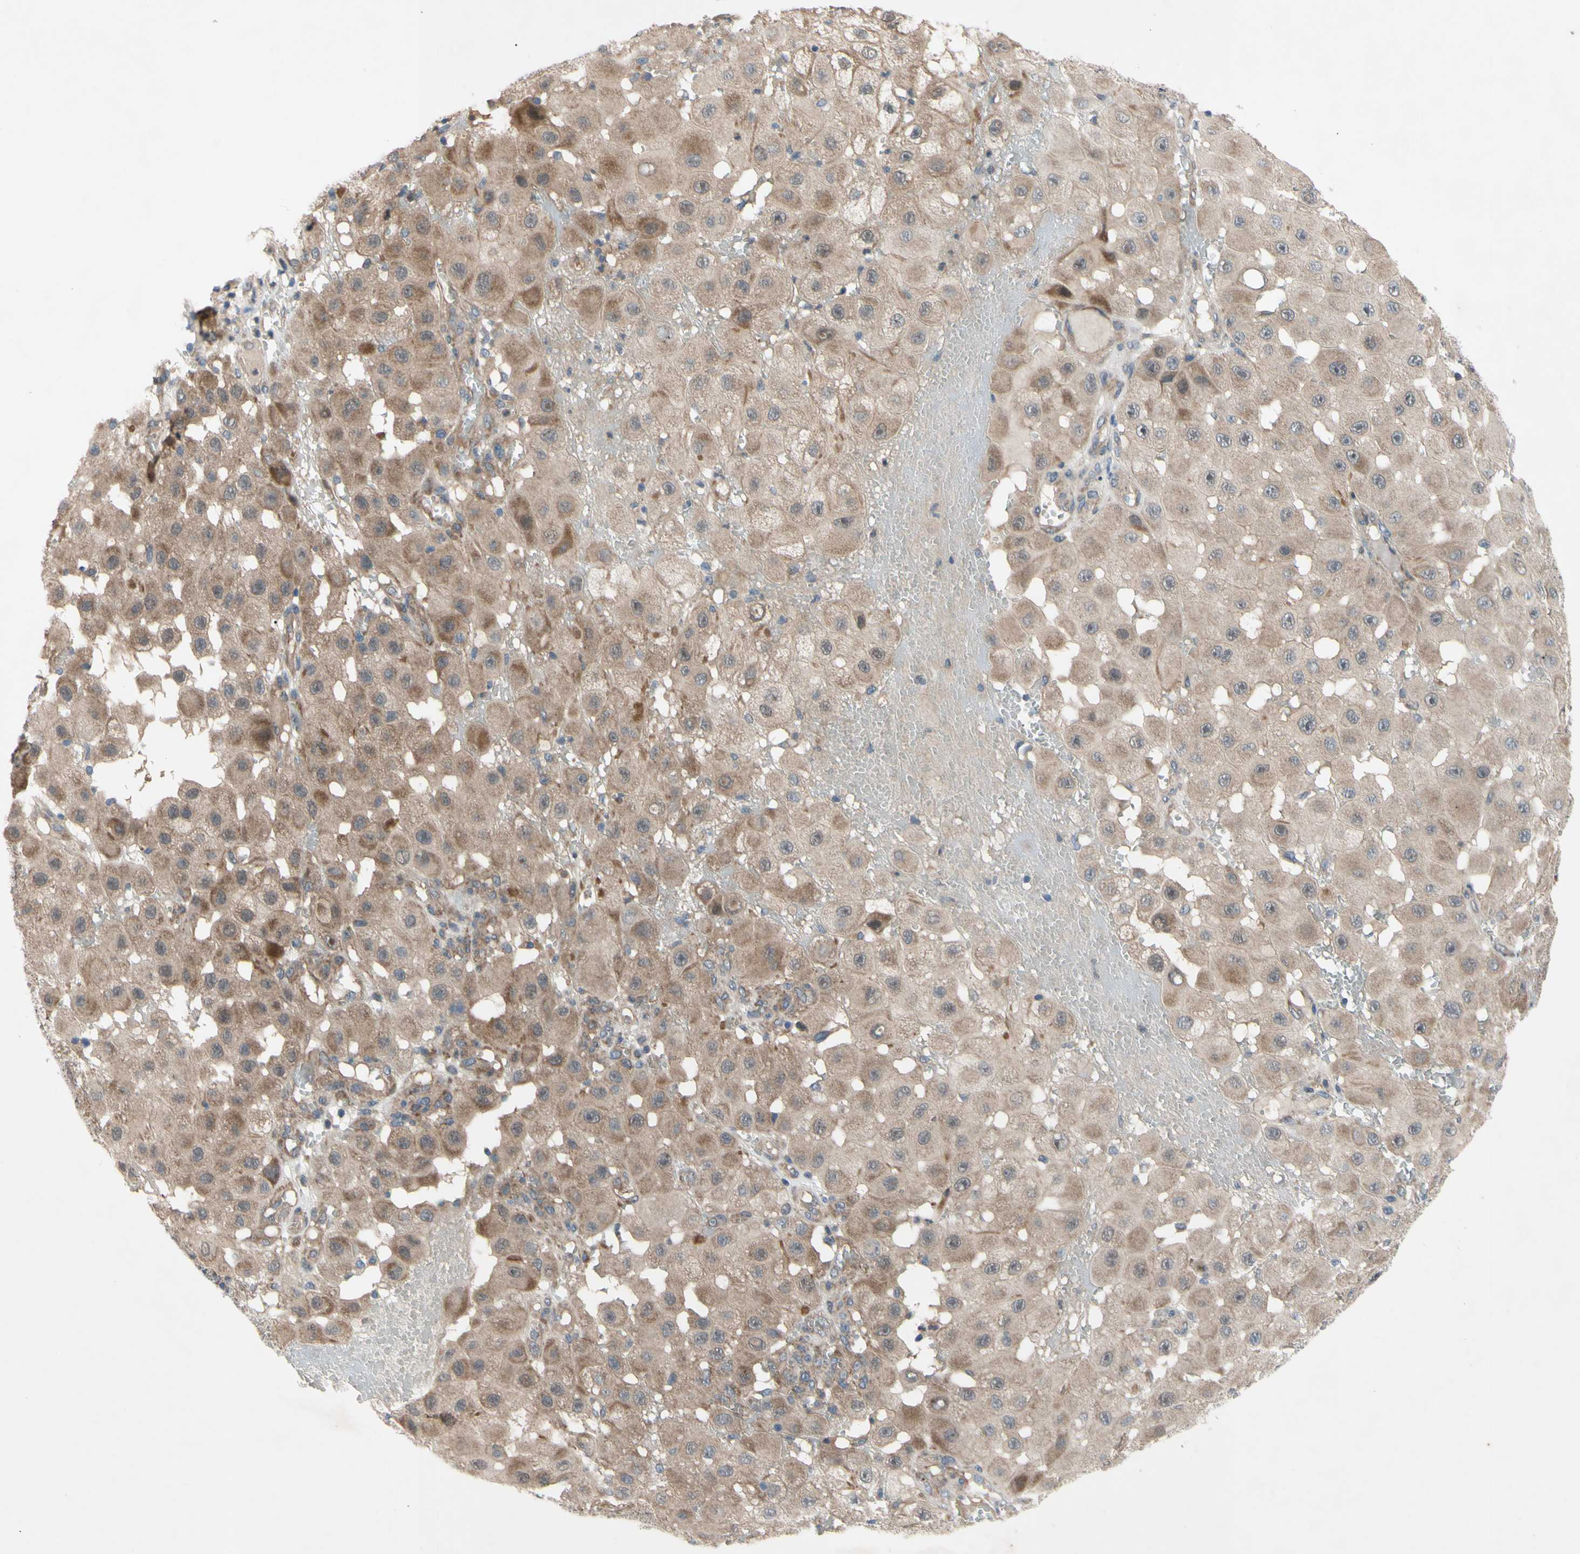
{"staining": {"intensity": "weak", "quantity": ">75%", "location": "cytoplasmic/membranous"}, "tissue": "melanoma", "cell_type": "Tumor cells", "image_type": "cancer", "snomed": [{"axis": "morphology", "description": "Malignant melanoma, NOS"}, {"axis": "topography", "description": "Skin"}], "caption": "Protein positivity by immunohistochemistry (IHC) demonstrates weak cytoplasmic/membranous staining in about >75% of tumor cells in malignant melanoma.", "gene": "SVIL", "patient": {"sex": "female", "age": 81}}